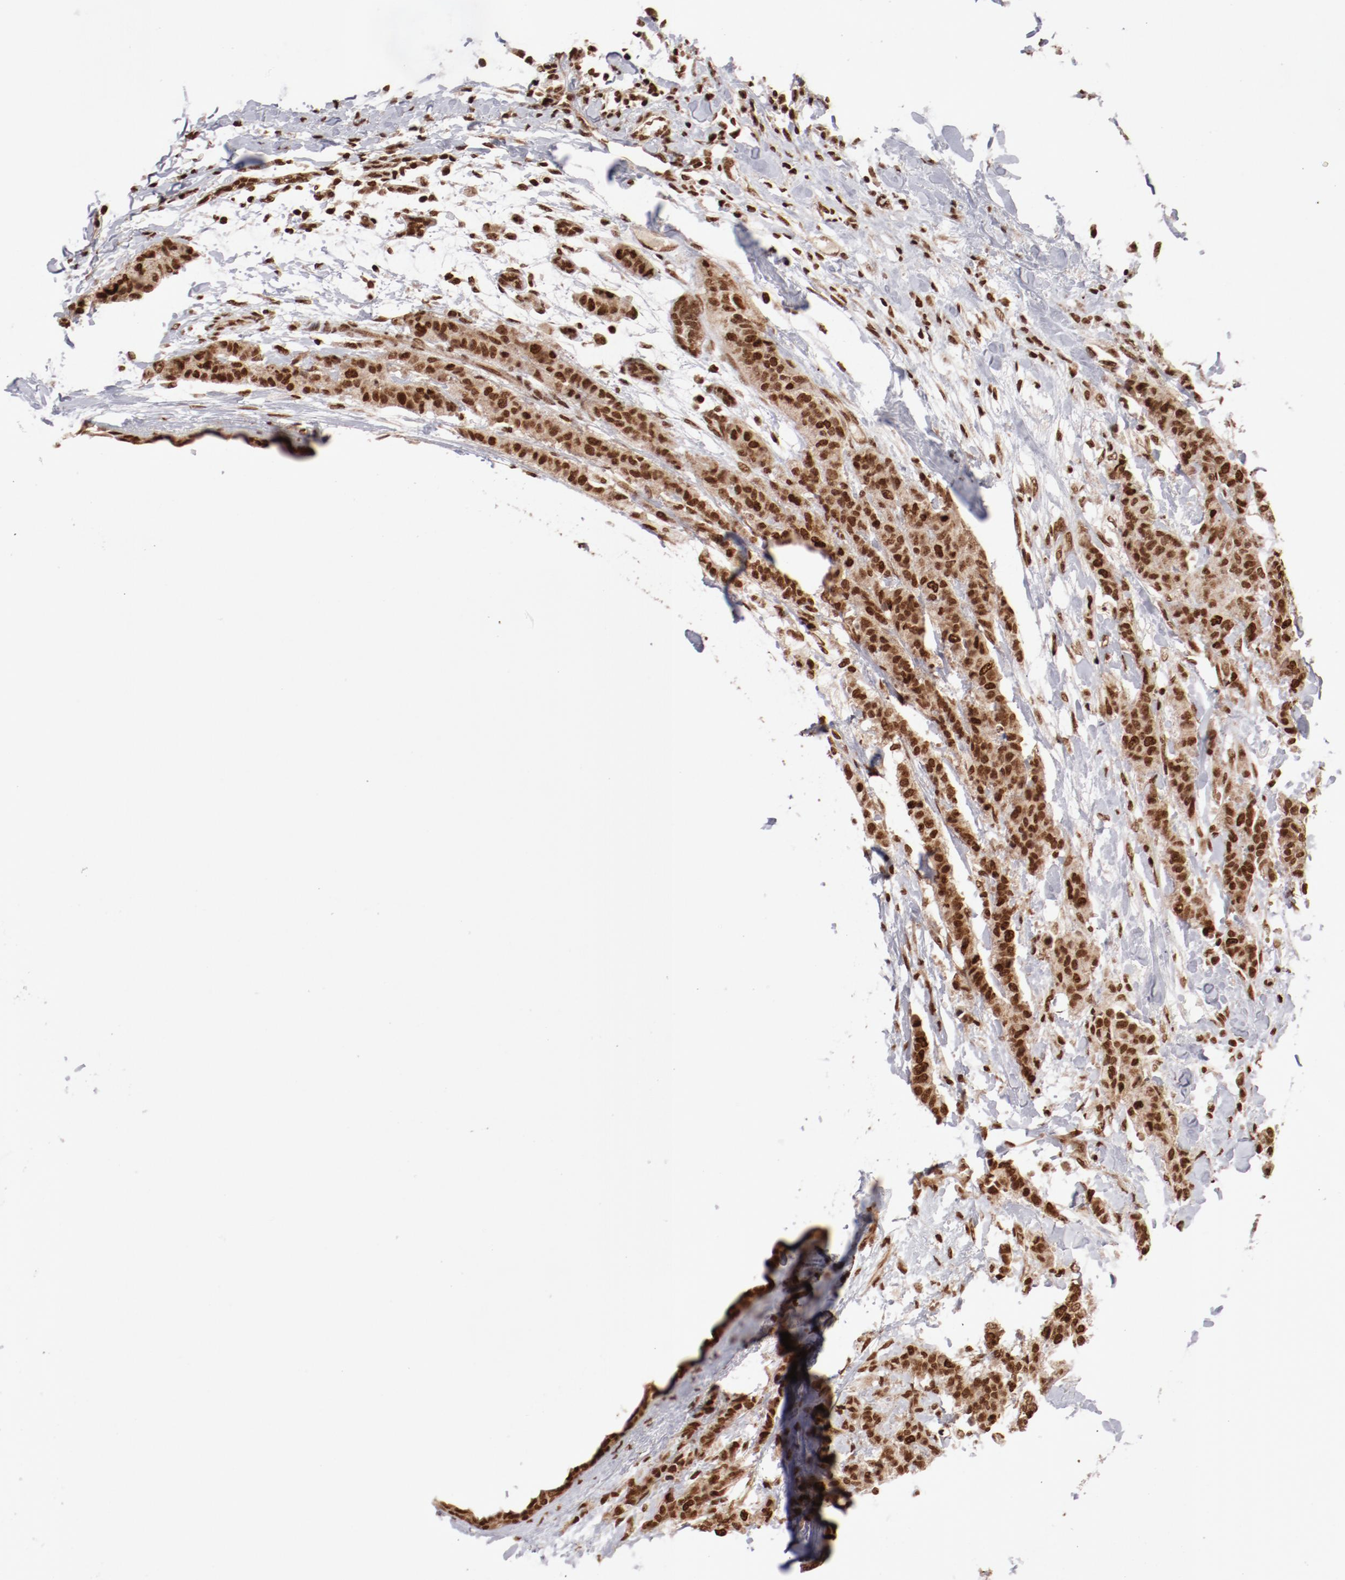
{"staining": {"intensity": "moderate", "quantity": ">75%", "location": "nuclear"}, "tissue": "breast cancer", "cell_type": "Tumor cells", "image_type": "cancer", "snomed": [{"axis": "morphology", "description": "Duct carcinoma"}, {"axis": "topography", "description": "Breast"}], "caption": "The histopathology image reveals staining of infiltrating ductal carcinoma (breast), revealing moderate nuclear protein positivity (brown color) within tumor cells.", "gene": "ABL2", "patient": {"sex": "female", "age": 40}}